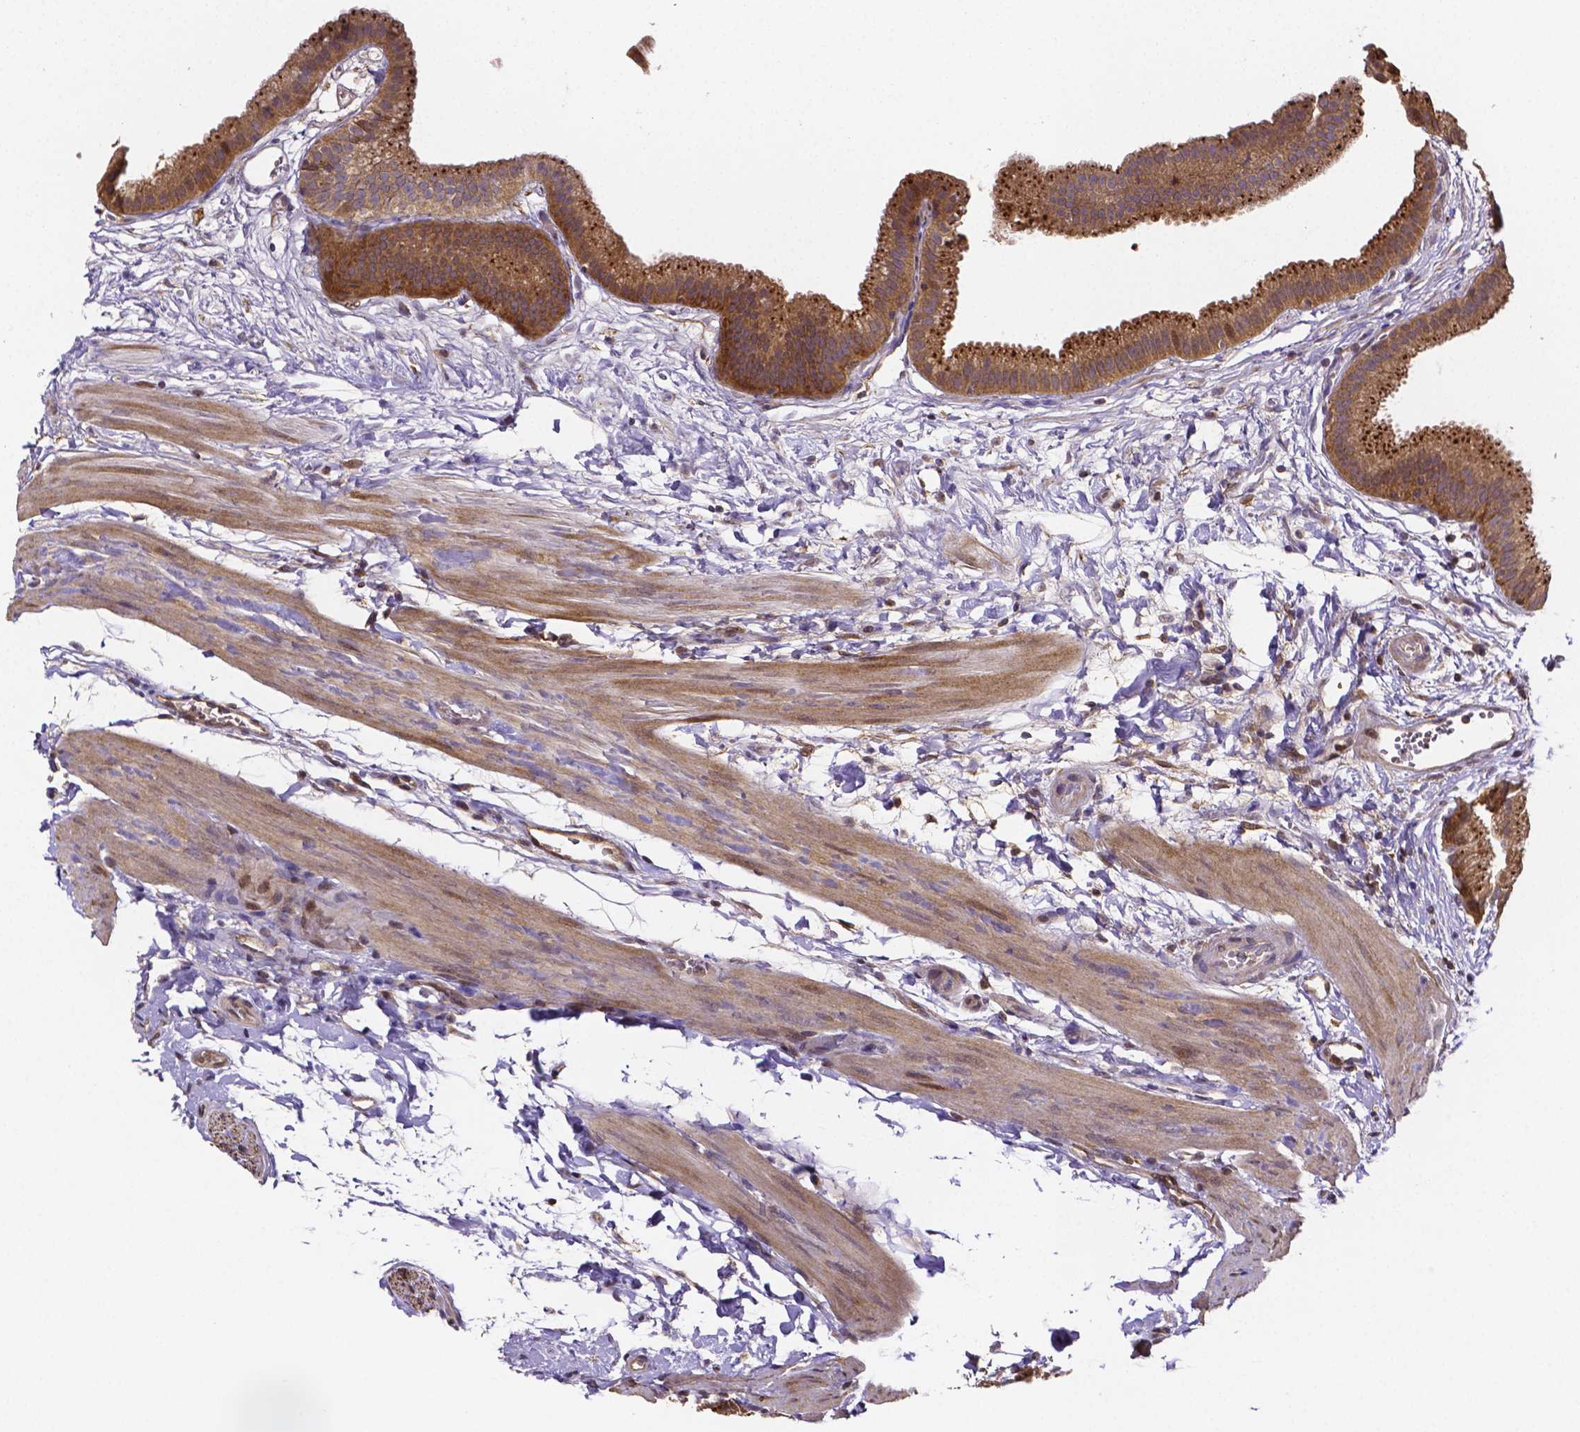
{"staining": {"intensity": "moderate", "quantity": ">75%", "location": "cytoplasmic/membranous"}, "tissue": "gallbladder", "cell_type": "Glandular cells", "image_type": "normal", "snomed": [{"axis": "morphology", "description": "Normal tissue, NOS"}, {"axis": "topography", "description": "Gallbladder"}], "caption": "Immunohistochemical staining of normal human gallbladder exhibits >75% levels of moderate cytoplasmic/membranous protein expression in about >75% of glandular cells. (IHC, brightfield microscopy, high magnification).", "gene": "RNF123", "patient": {"sex": "female", "age": 63}}